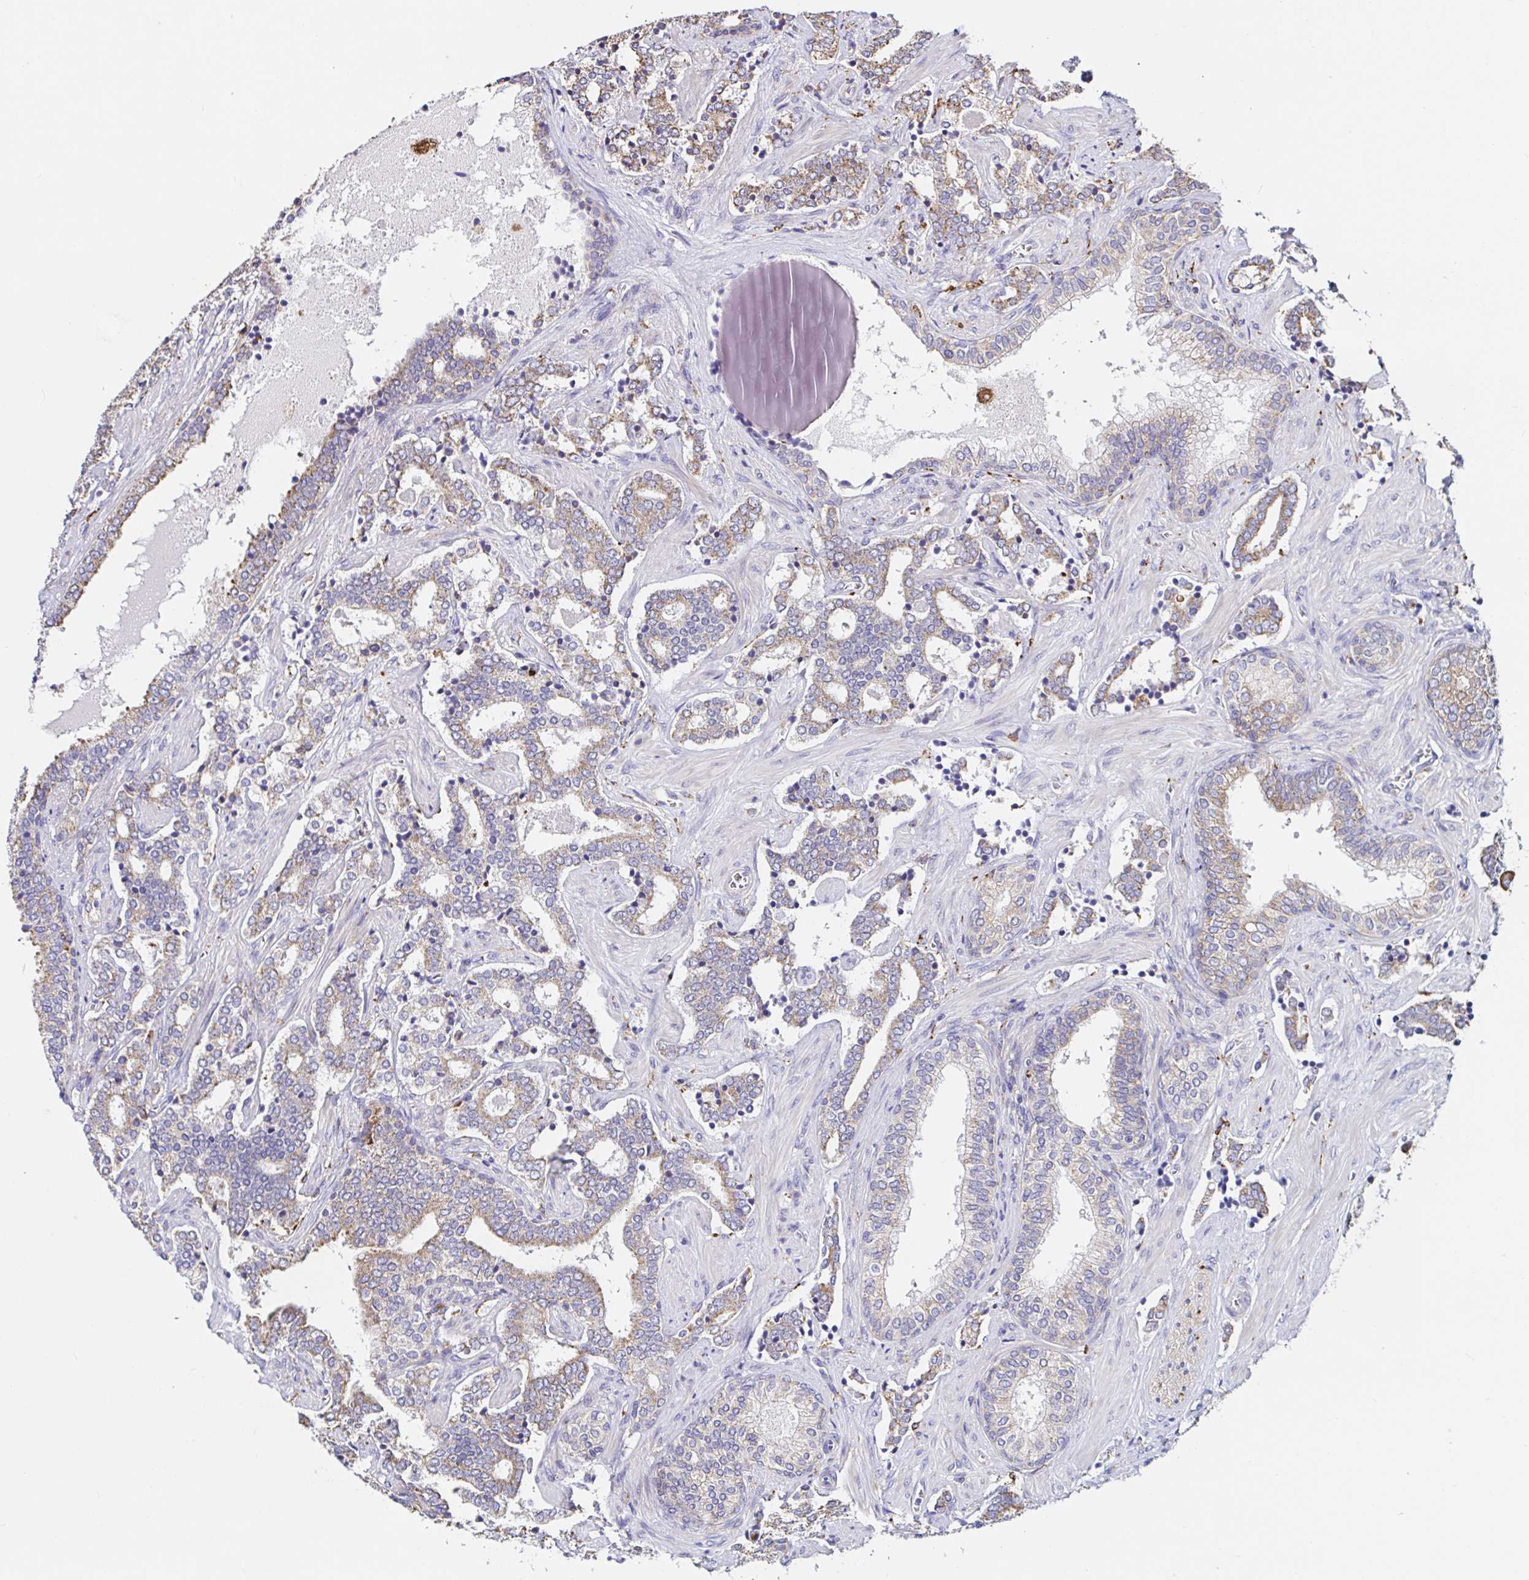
{"staining": {"intensity": "weak", "quantity": ">75%", "location": "cytoplasmic/membranous"}, "tissue": "prostate cancer", "cell_type": "Tumor cells", "image_type": "cancer", "snomed": [{"axis": "morphology", "description": "Adenocarcinoma, High grade"}, {"axis": "topography", "description": "Prostate"}], "caption": "IHC staining of high-grade adenocarcinoma (prostate), which displays low levels of weak cytoplasmic/membranous expression in about >75% of tumor cells indicating weak cytoplasmic/membranous protein staining. The staining was performed using DAB (brown) for protein detection and nuclei were counterstained in hematoxylin (blue).", "gene": "MSR1", "patient": {"sex": "male", "age": 60}}